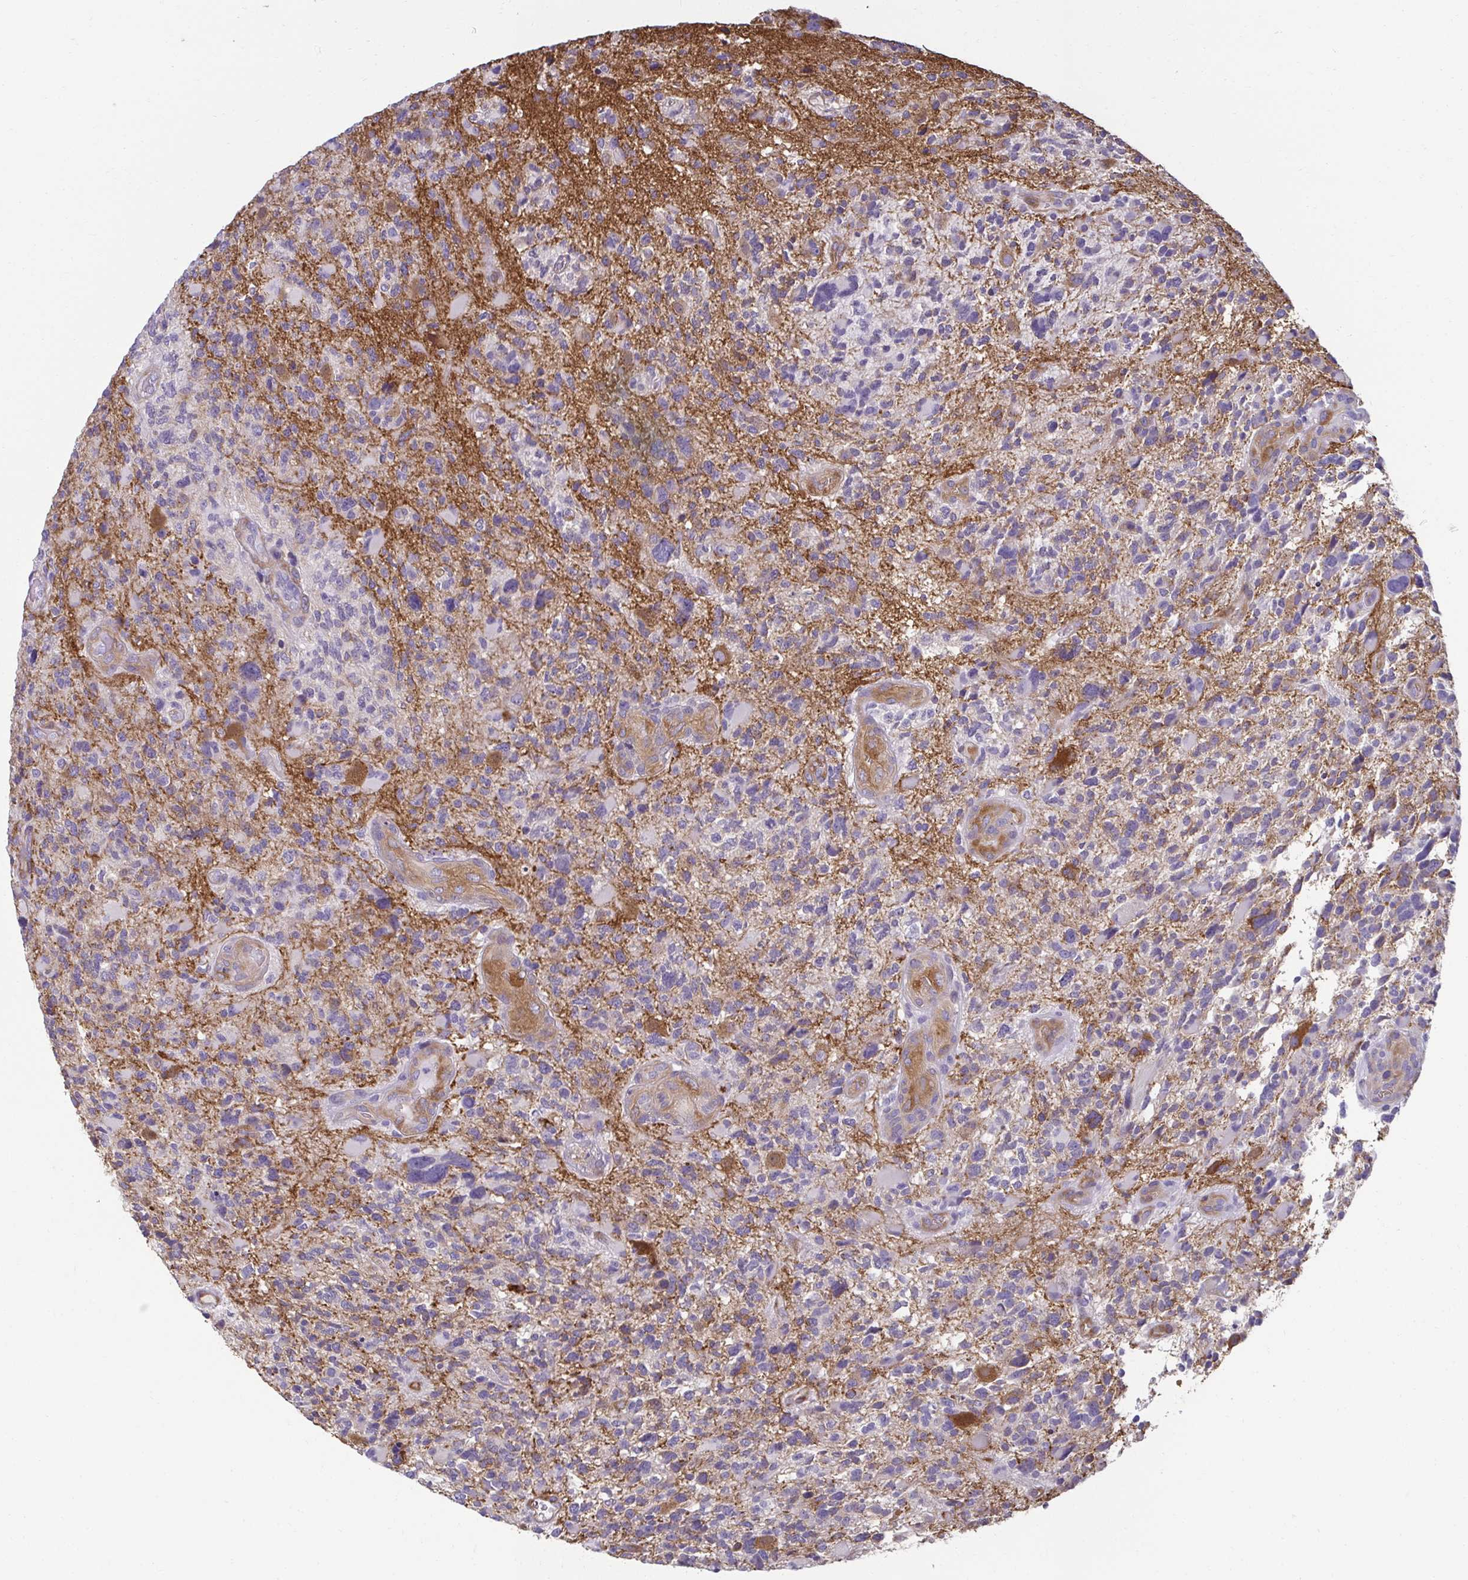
{"staining": {"intensity": "weak", "quantity": "<25%", "location": "cytoplasmic/membranous"}, "tissue": "glioma", "cell_type": "Tumor cells", "image_type": "cancer", "snomed": [{"axis": "morphology", "description": "Glioma, malignant, High grade"}, {"axis": "topography", "description": "Brain"}], "caption": "Glioma was stained to show a protein in brown. There is no significant expression in tumor cells. (IHC, brightfield microscopy, high magnification).", "gene": "PDE2A", "patient": {"sex": "female", "age": 71}}